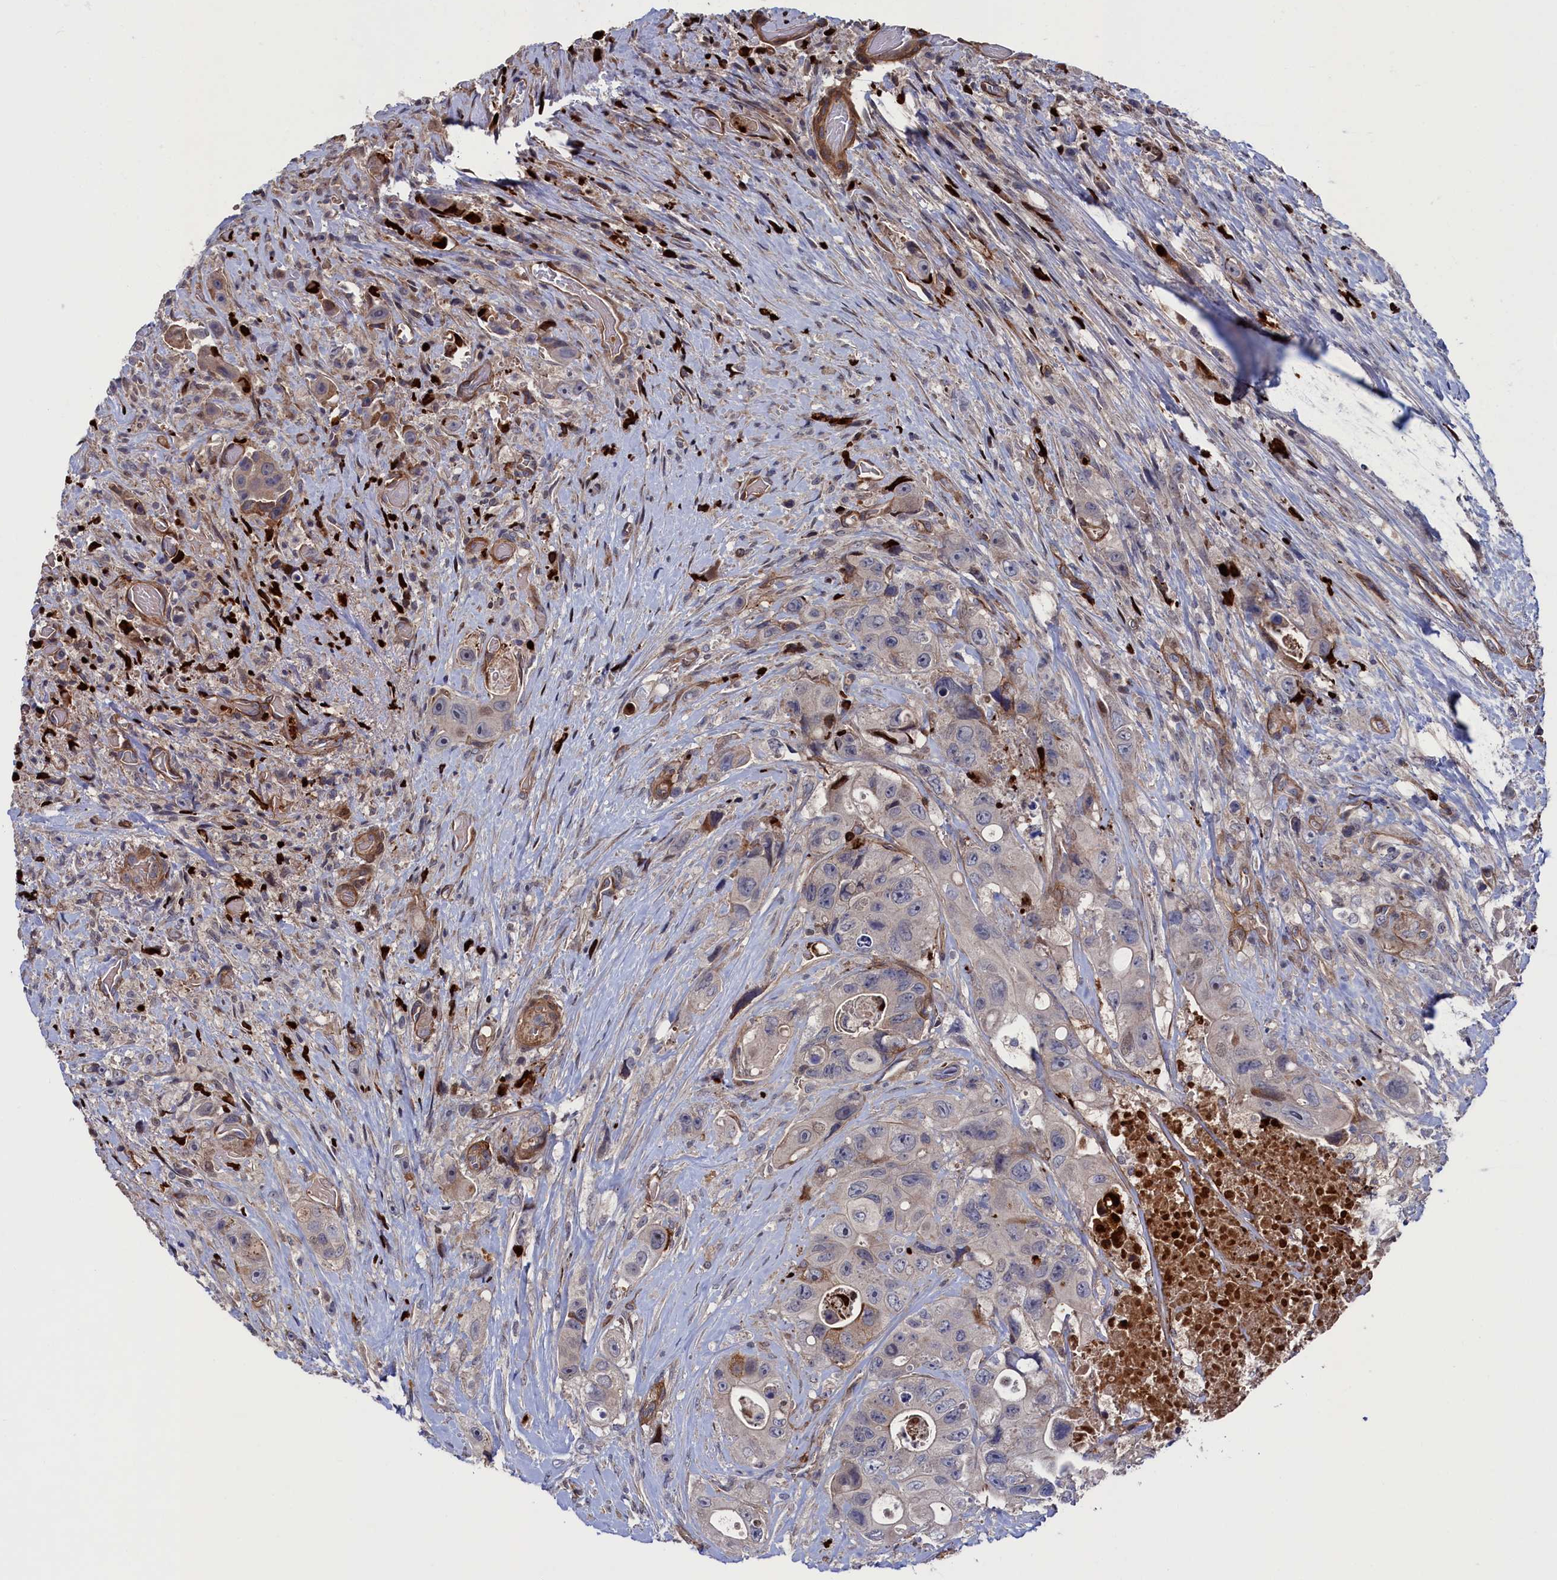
{"staining": {"intensity": "moderate", "quantity": "<25%", "location": "cytoplasmic/membranous"}, "tissue": "colorectal cancer", "cell_type": "Tumor cells", "image_type": "cancer", "snomed": [{"axis": "morphology", "description": "Adenocarcinoma, NOS"}, {"axis": "topography", "description": "Colon"}], "caption": "Protein staining by immunohistochemistry (IHC) displays moderate cytoplasmic/membranous positivity in approximately <25% of tumor cells in colorectal adenocarcinoma.", "gene": "ZNF891", "patient": {"sex": "female", "age": 46}}